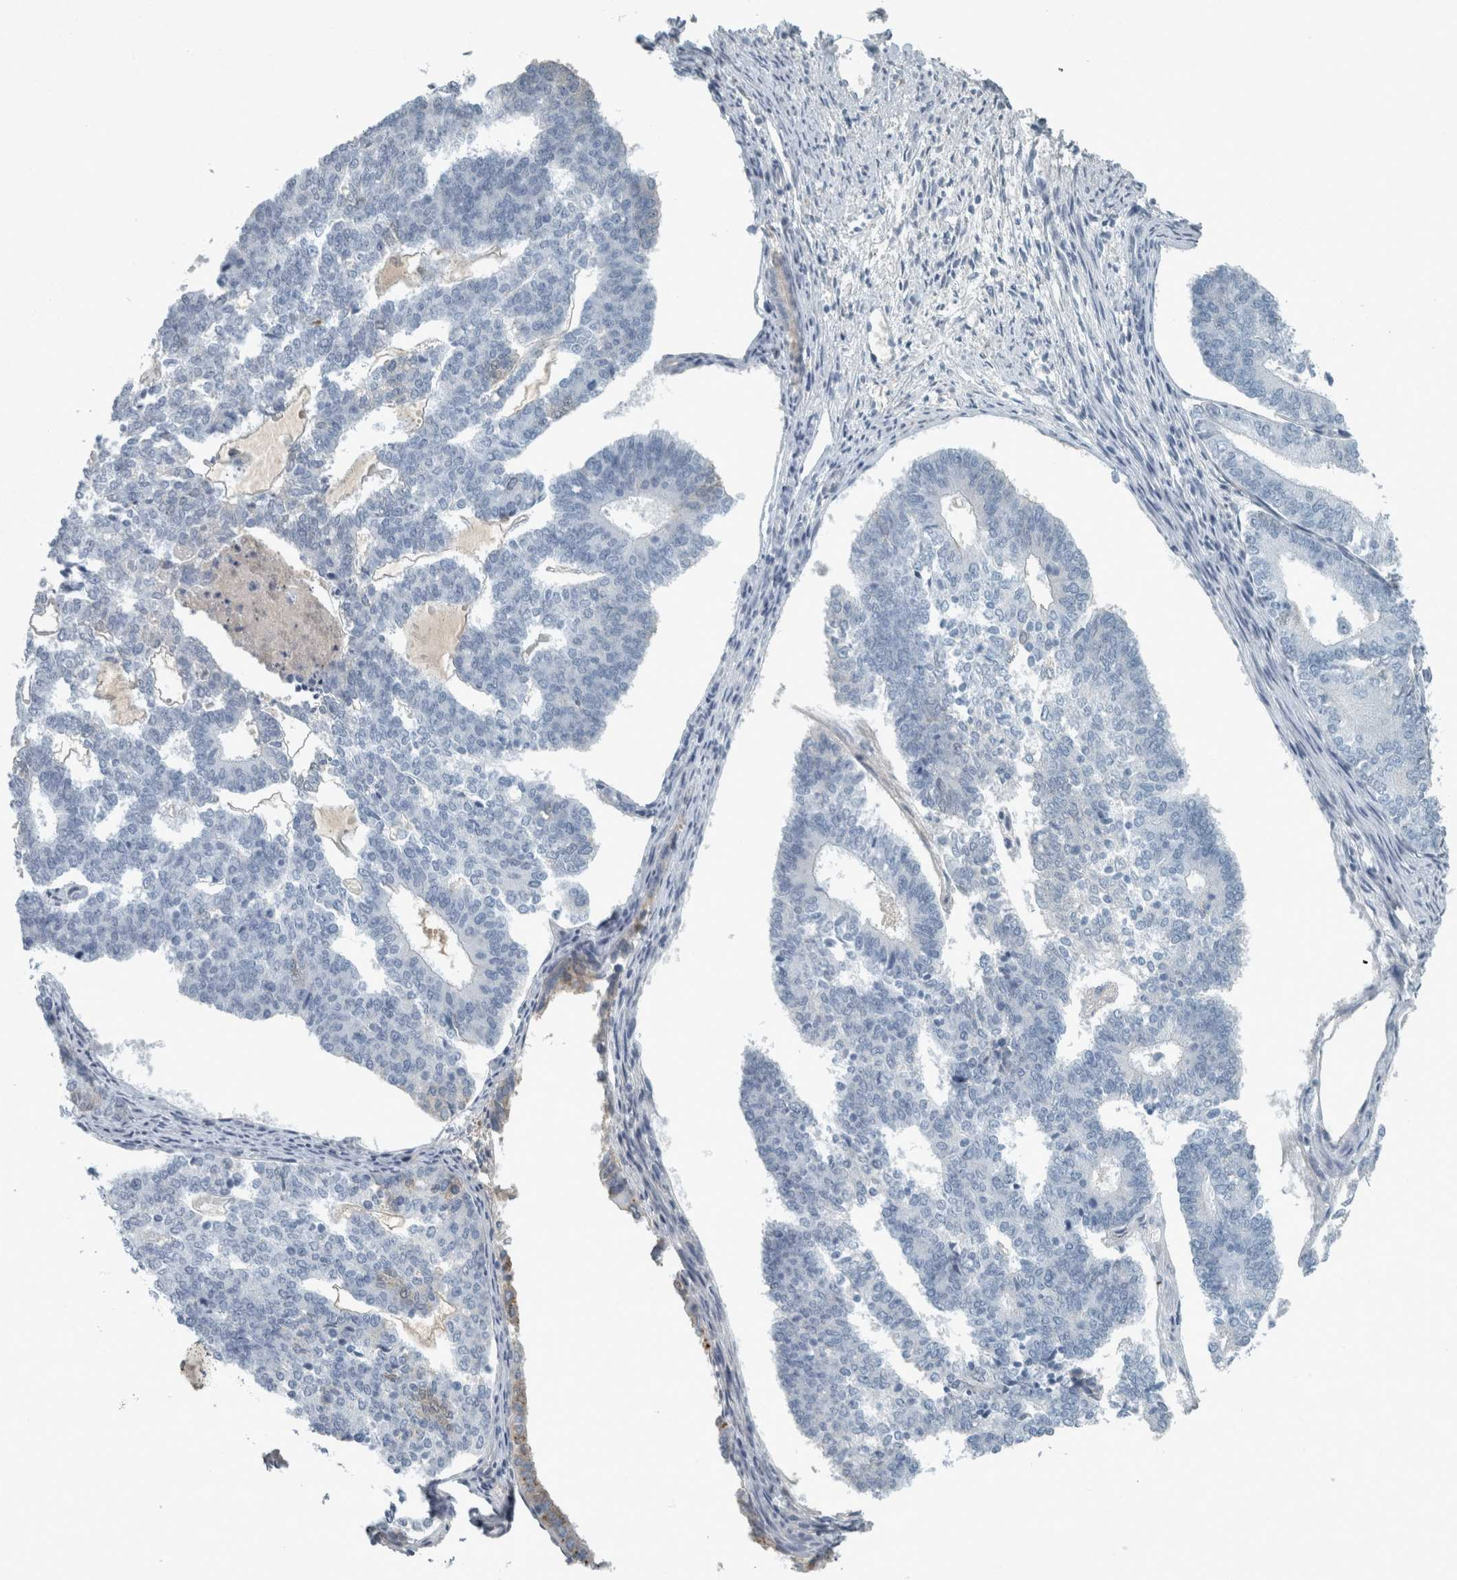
{"staining": {"intensity": "negative", "quantity": "none", "location": "none"}, "tissue": "endometrial cancer", "cell_type": "Tumor cells", "image_type": "cancer", "snomed": [{"axis": "morphology", "description": "Adenocarcinoma, NOS"}, {"axis": "topography", "description": "Endometrium"}], "caption": "High magnification brightfield microscopy of adenocarcinoma (endometrial) stained with DAB (brown) and counterstained with hematoxylin (blue): tumor cells show no significant positivity.", "gene": "CHL1", "patient": {"sex": "female", "age": 70}}